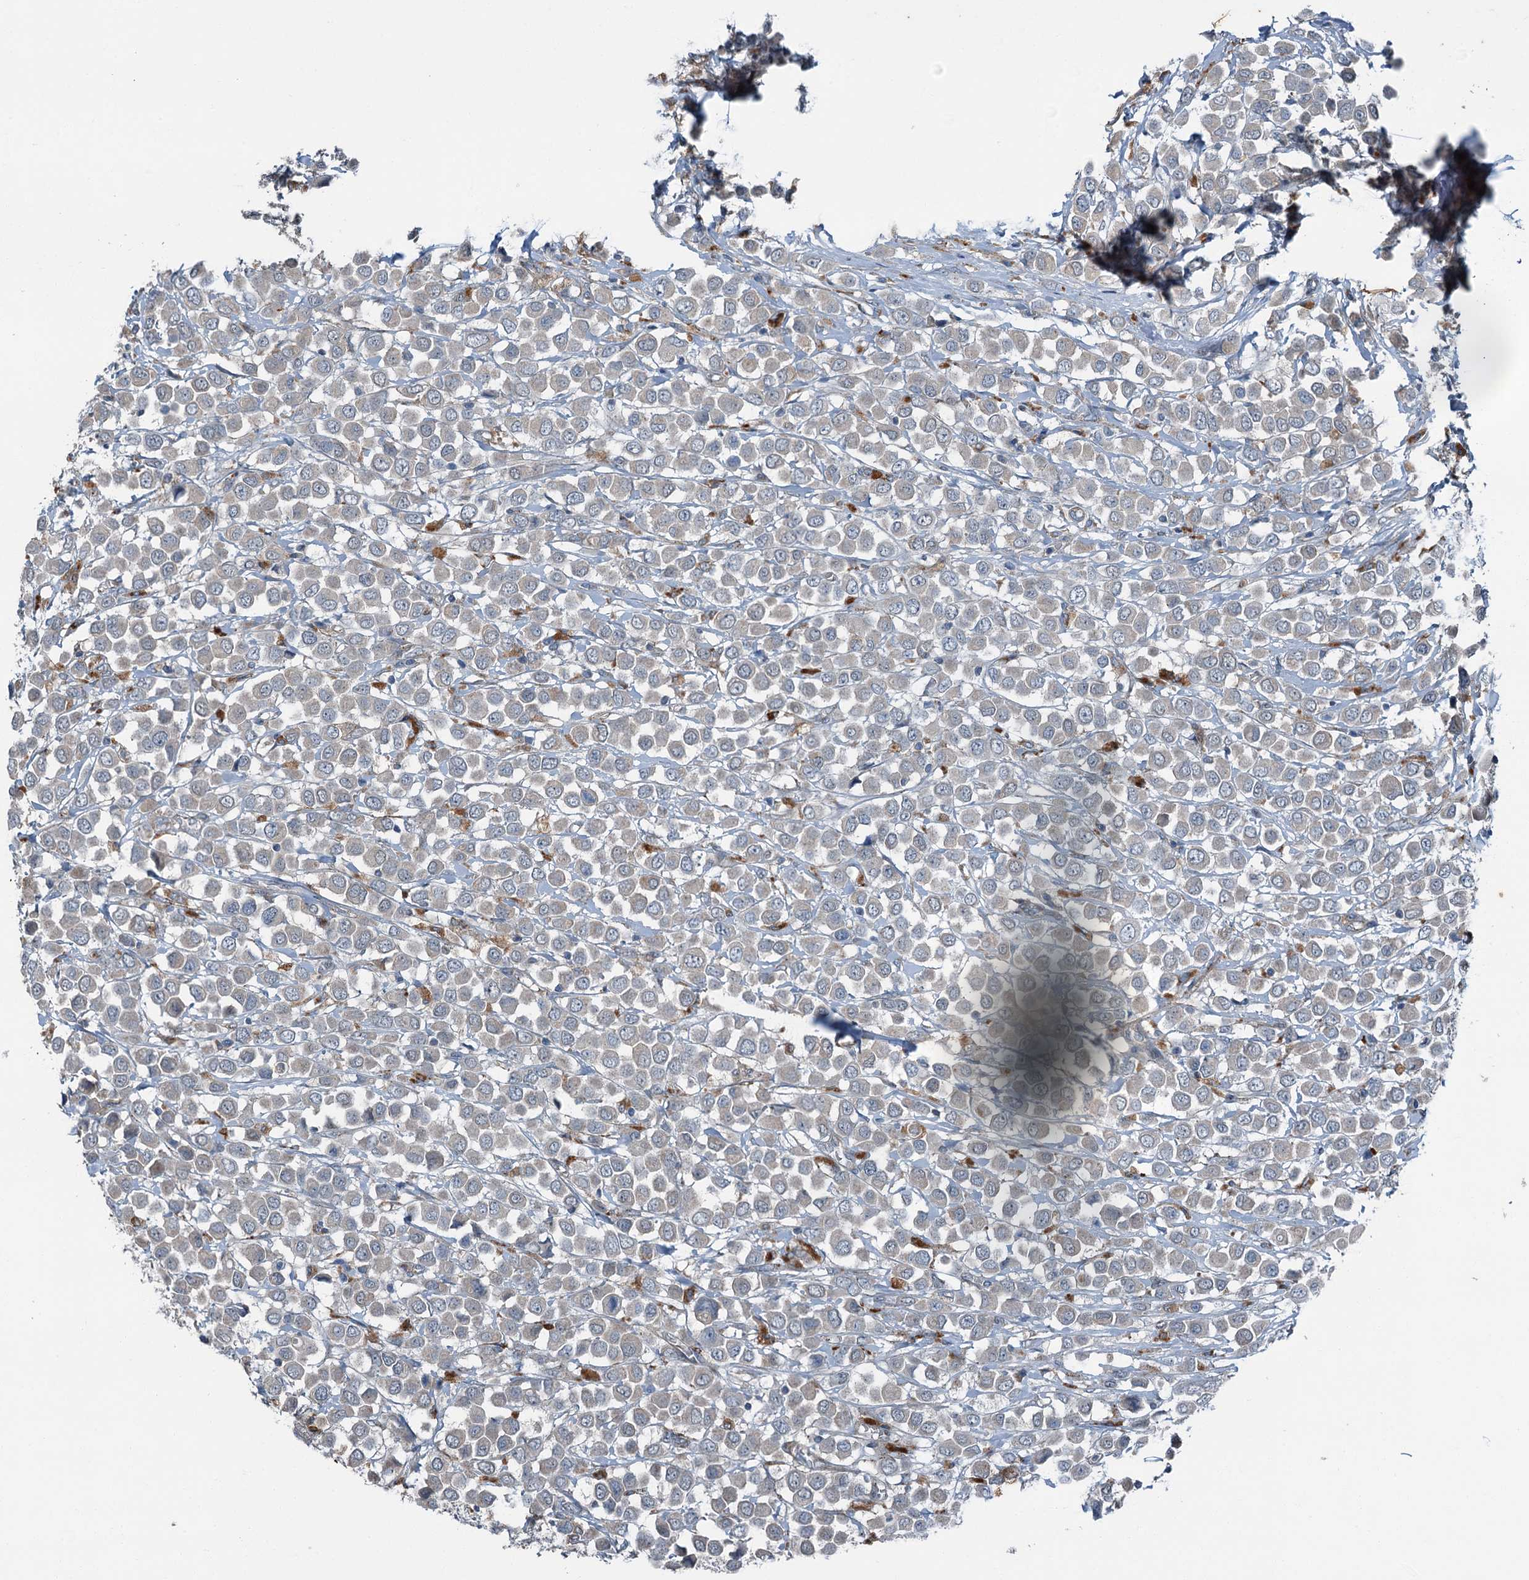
{"staining": {"intensity": "weak", "quantity": "25%-75%", "location": "cytoplasmic/membranous"}, "tissue": "breast cancer", "cell_type": "Tumor cells", "image_type": "cancer", "snomed": [{"axis": "morphology", "description": "Duct carcinoma"}, {"axis": "topography", "description": "Breast"}], "caption": "Protein expression analysis of breast cancer (invasive ductal carcinoma) shows weak cytoplasmic/membranous positivity in approximately 25%-75% of tumor cells.", "gene": "AXL", "patient": {"sex": "female", "age": 61}}